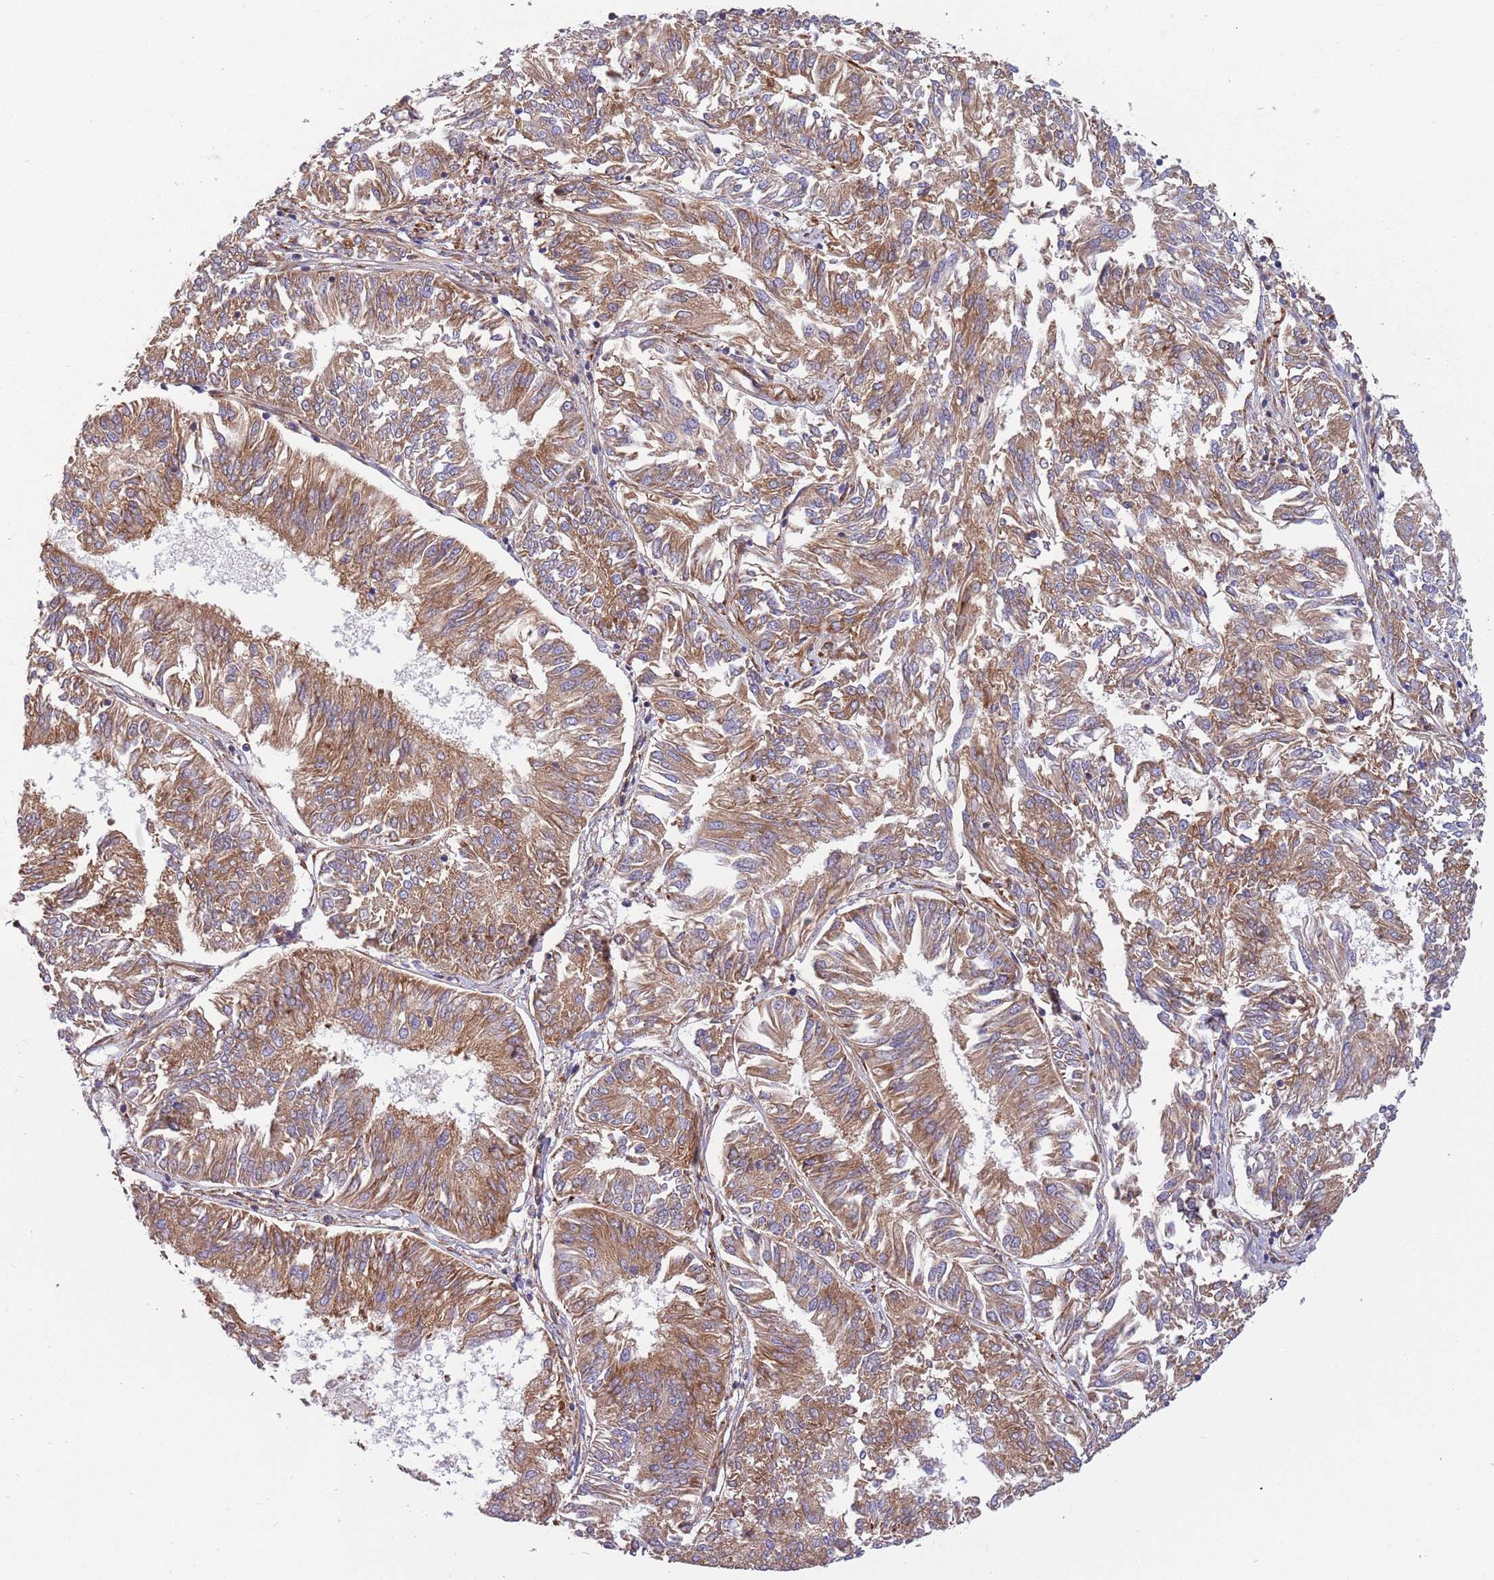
{"staining": {"intensity": "moderate", "quantity": ">75%", "location": "cytoplasmic/membranous"}, "tissue": "endometrial cancer", "cell_type": "Tumor cells", "image_type": "cancer", "snomed": [{"axis": "morphology", "description": "Adenocarcinoma, NOS"}, {"axis": "topography", "description": "Endometrium"}], "caption": "A brown stain highlights moderate cytoplasmic/membranous positivity of a protein in endometrial cancer tumor cells.", "gene": "ARMCX6", "patient": {"sex": "female", "age": 58}}